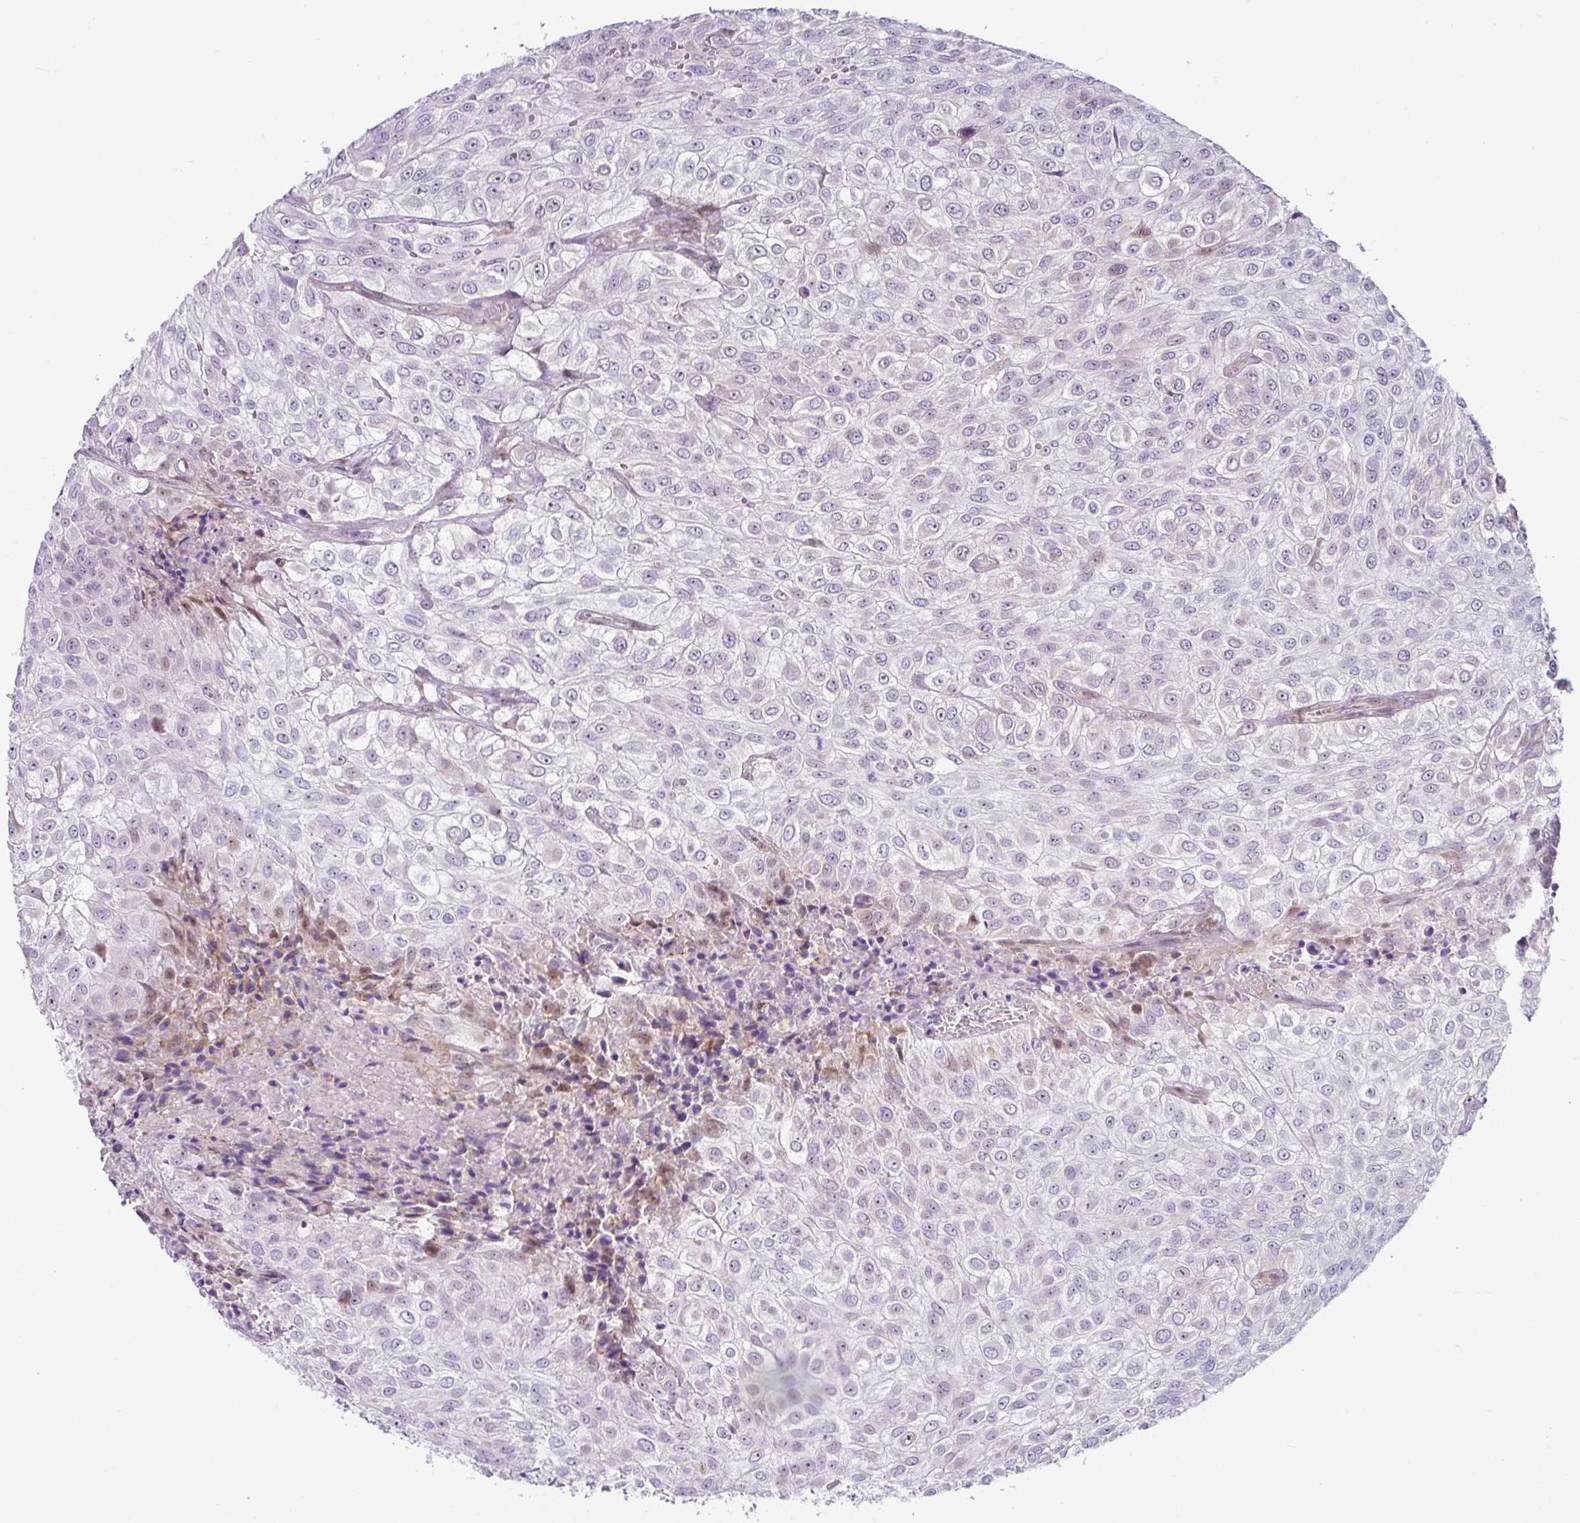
{"staining": {"intensity": "negative", "quantity": "none", "location": "none"}, "tissue": "urothelial cancer", "cell_type": "Tumor cells", "image_type": "cancer", "snomed": [{"axis": "morphology", "description": "Urothelial carcinoma, High grade"}, {"axis": "topography", "description": "Urinary bladder"}], "caption": "There is no significant staining in tumor cells of urothelial carcinoma (high-grade).", "gene": "NDUFB2", "patient": {"sex": "male", "age": 56}}